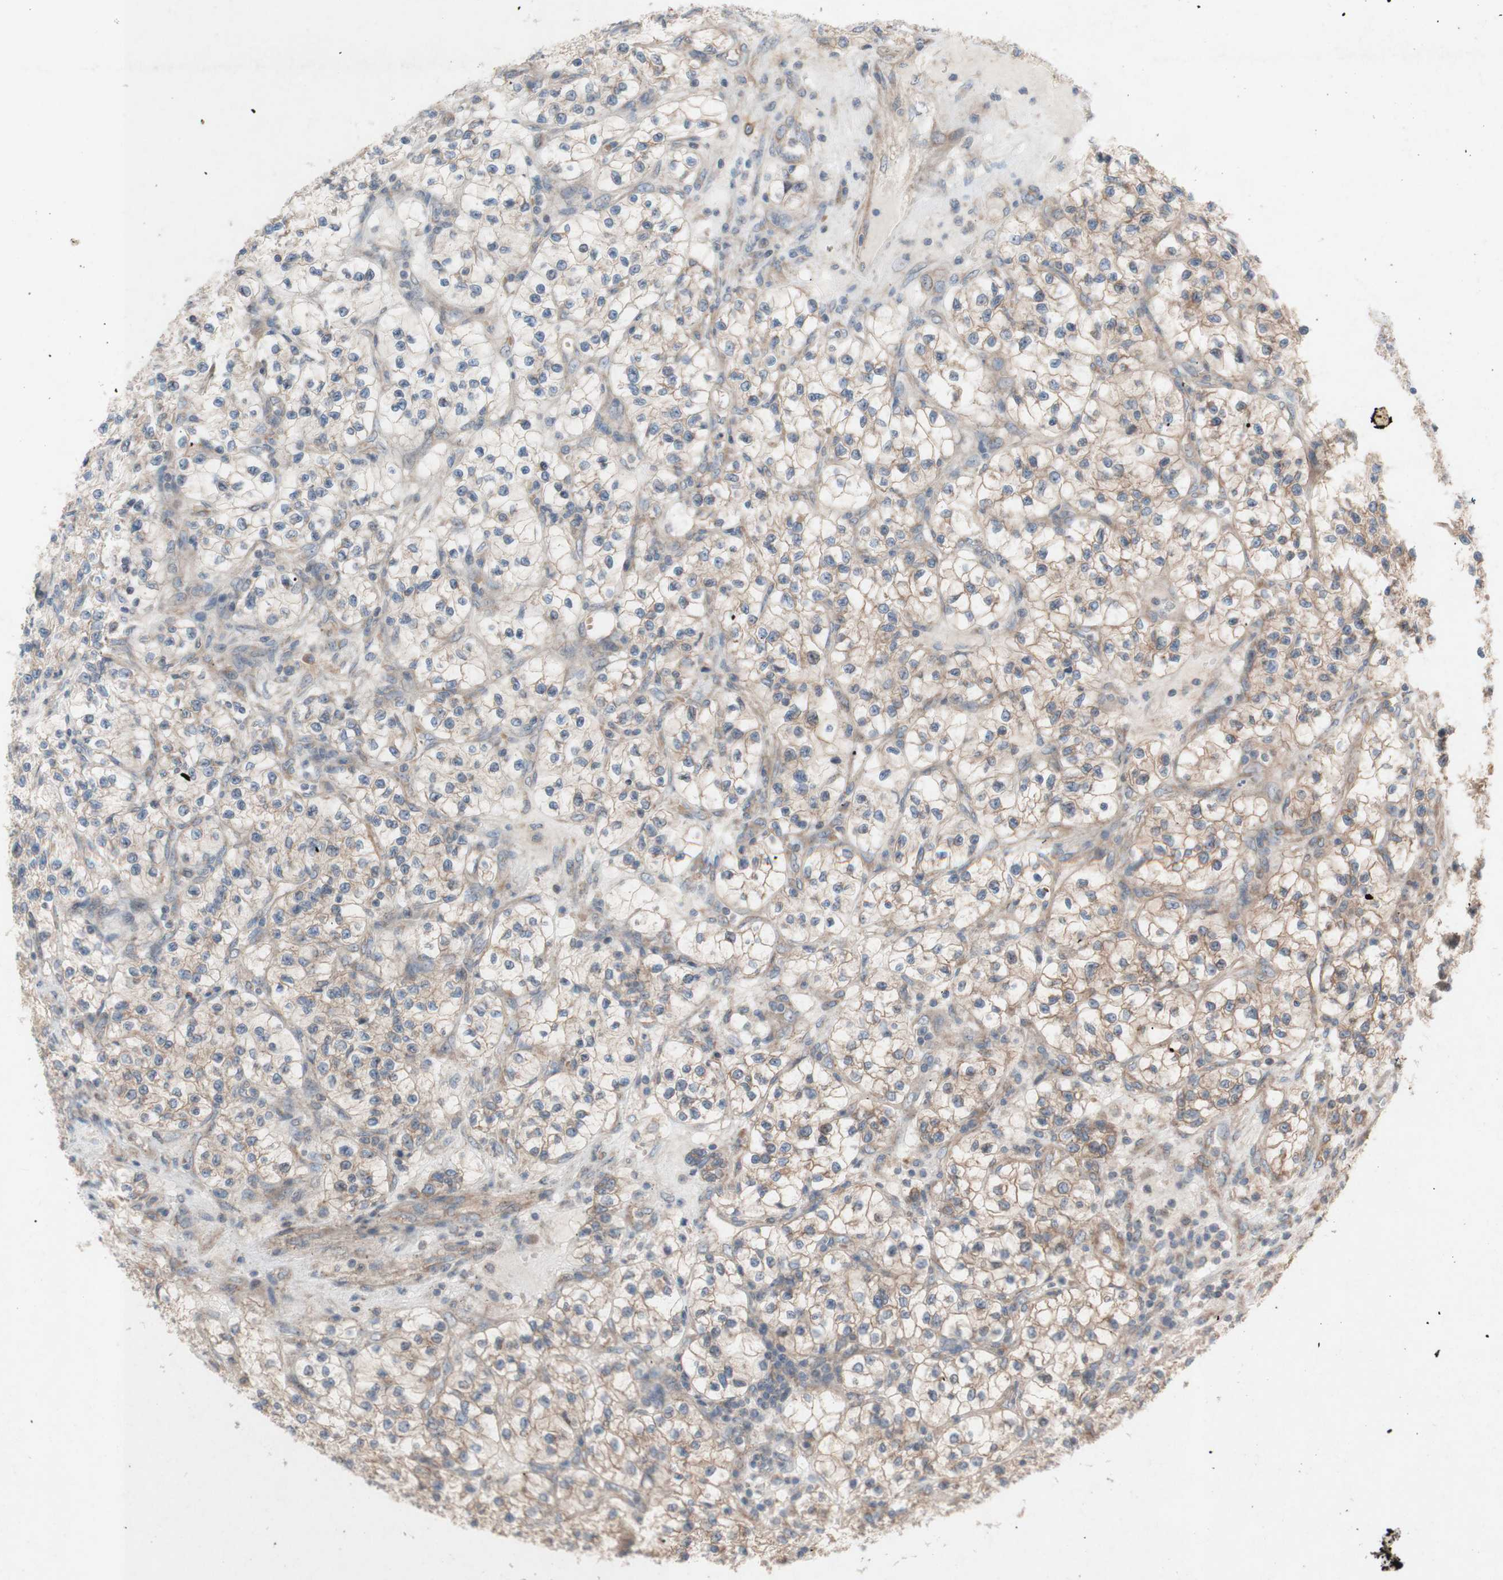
{"staining": {"intensity": "moderate", "quantity": "25%-75%", "location": "cytoplasmic/membranous"}, "tissue": "renal cancer", "cell_type": "Tumor cells", "image_type": "cancer", "snomed": [{"axis": "morphology", "description": "Adenocarcinoma, NOS"}, {"axis": "topography", "description": "Kidney"}], "caption": "Brown immunohistochemical staining in human adenocarcinoma (renal) demonstrates moderate cytoplasmic/membranous staining in about 25%-75% of tumor cells.", "gene": "TST", "patient": {"sex": "female", "age": 57}}